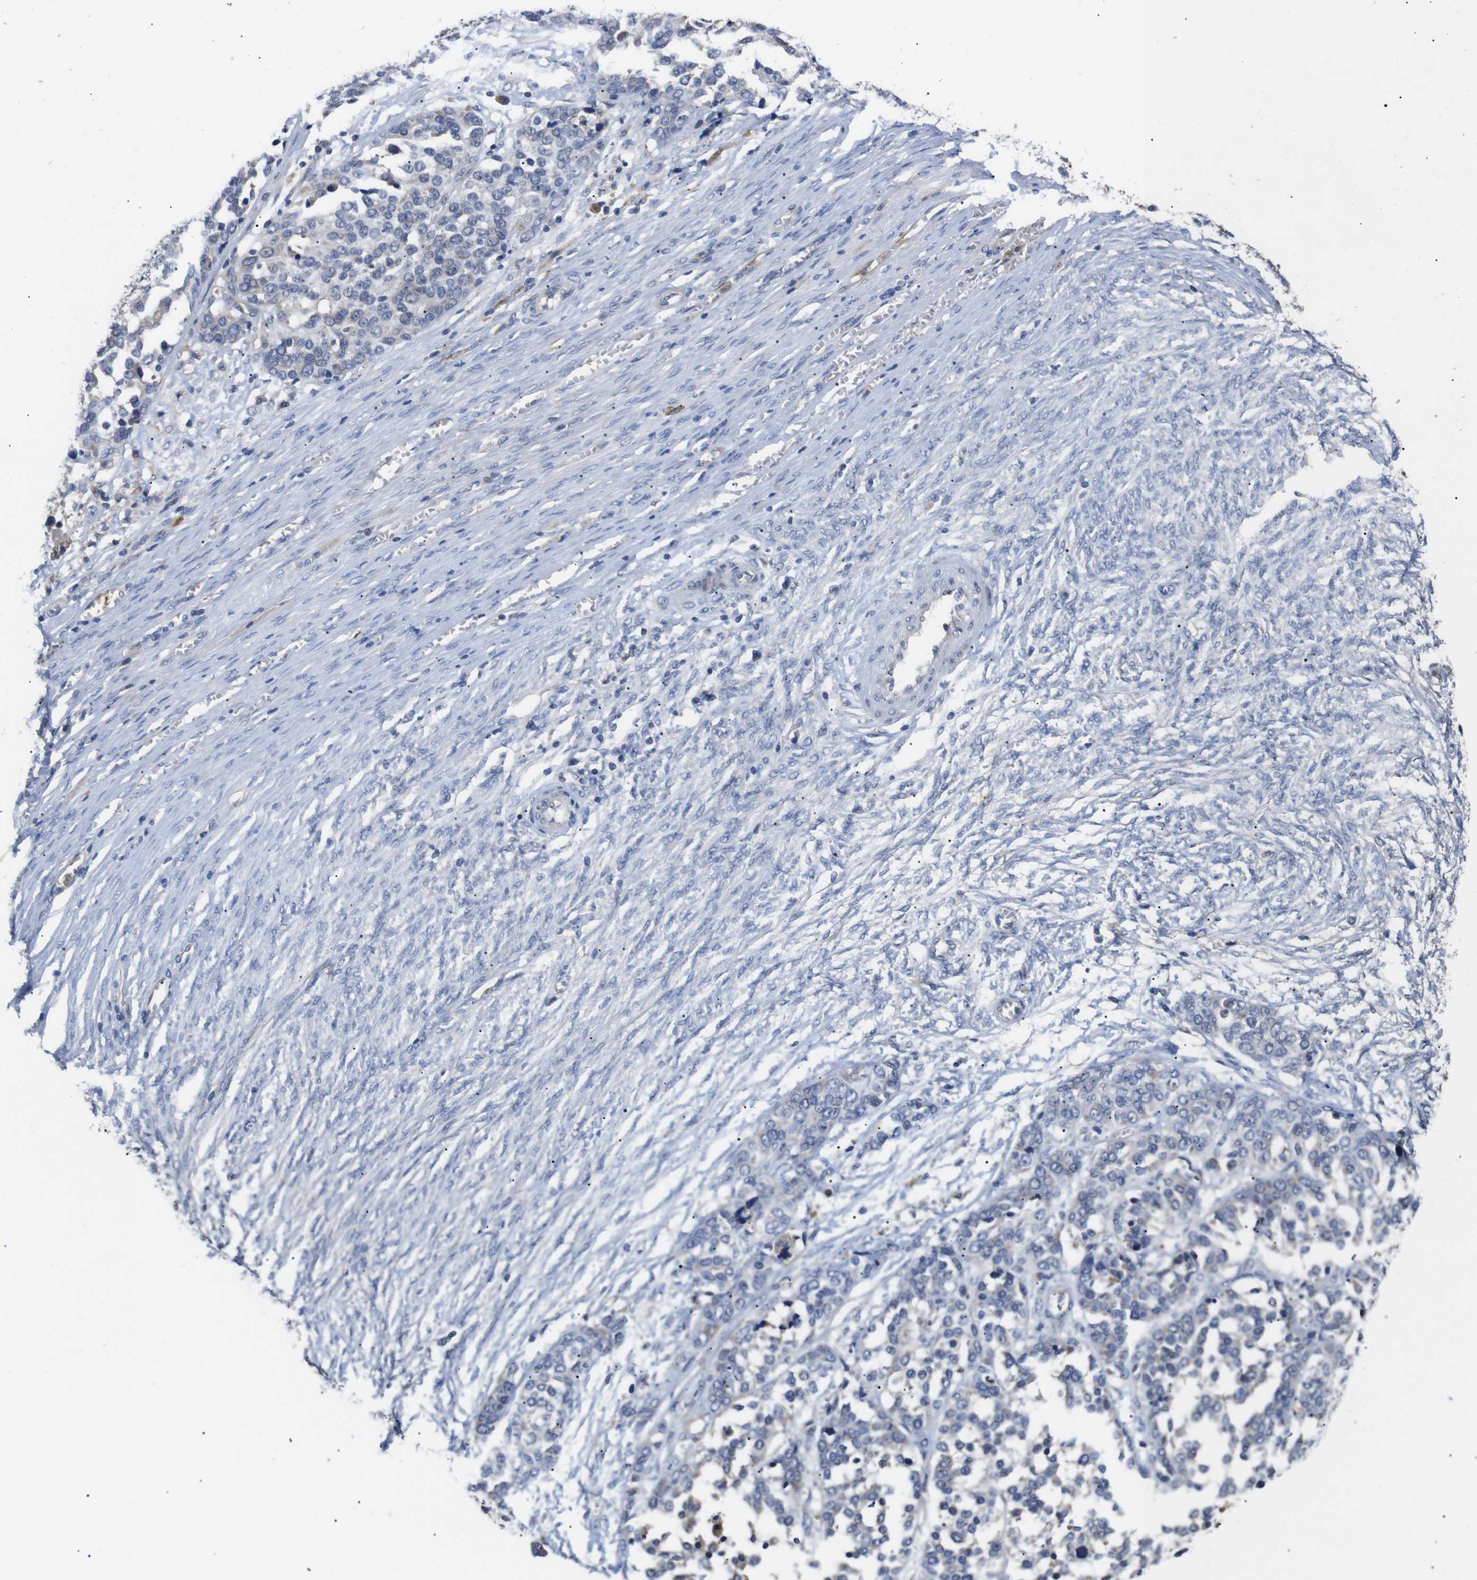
{"staining": {"intensity": "negative", "quantity": "none", "location": "none"}, "tissue": "ovarian cancer", "cell_type": "Tumor cells", "image_type": "cancer", "snomed": [{"axis": "morphology", "description": "Cystadenocarcinoma, serous, NOS"}, {"axis": "topography", "description": "Ovary"}], "caption": "An image of ovarian serous cystadenocarcinoma stained for a protein shows no brown staining in tumor cells.", "gene": "DDR1", "patient": {"sex": "female", "age": 44}}